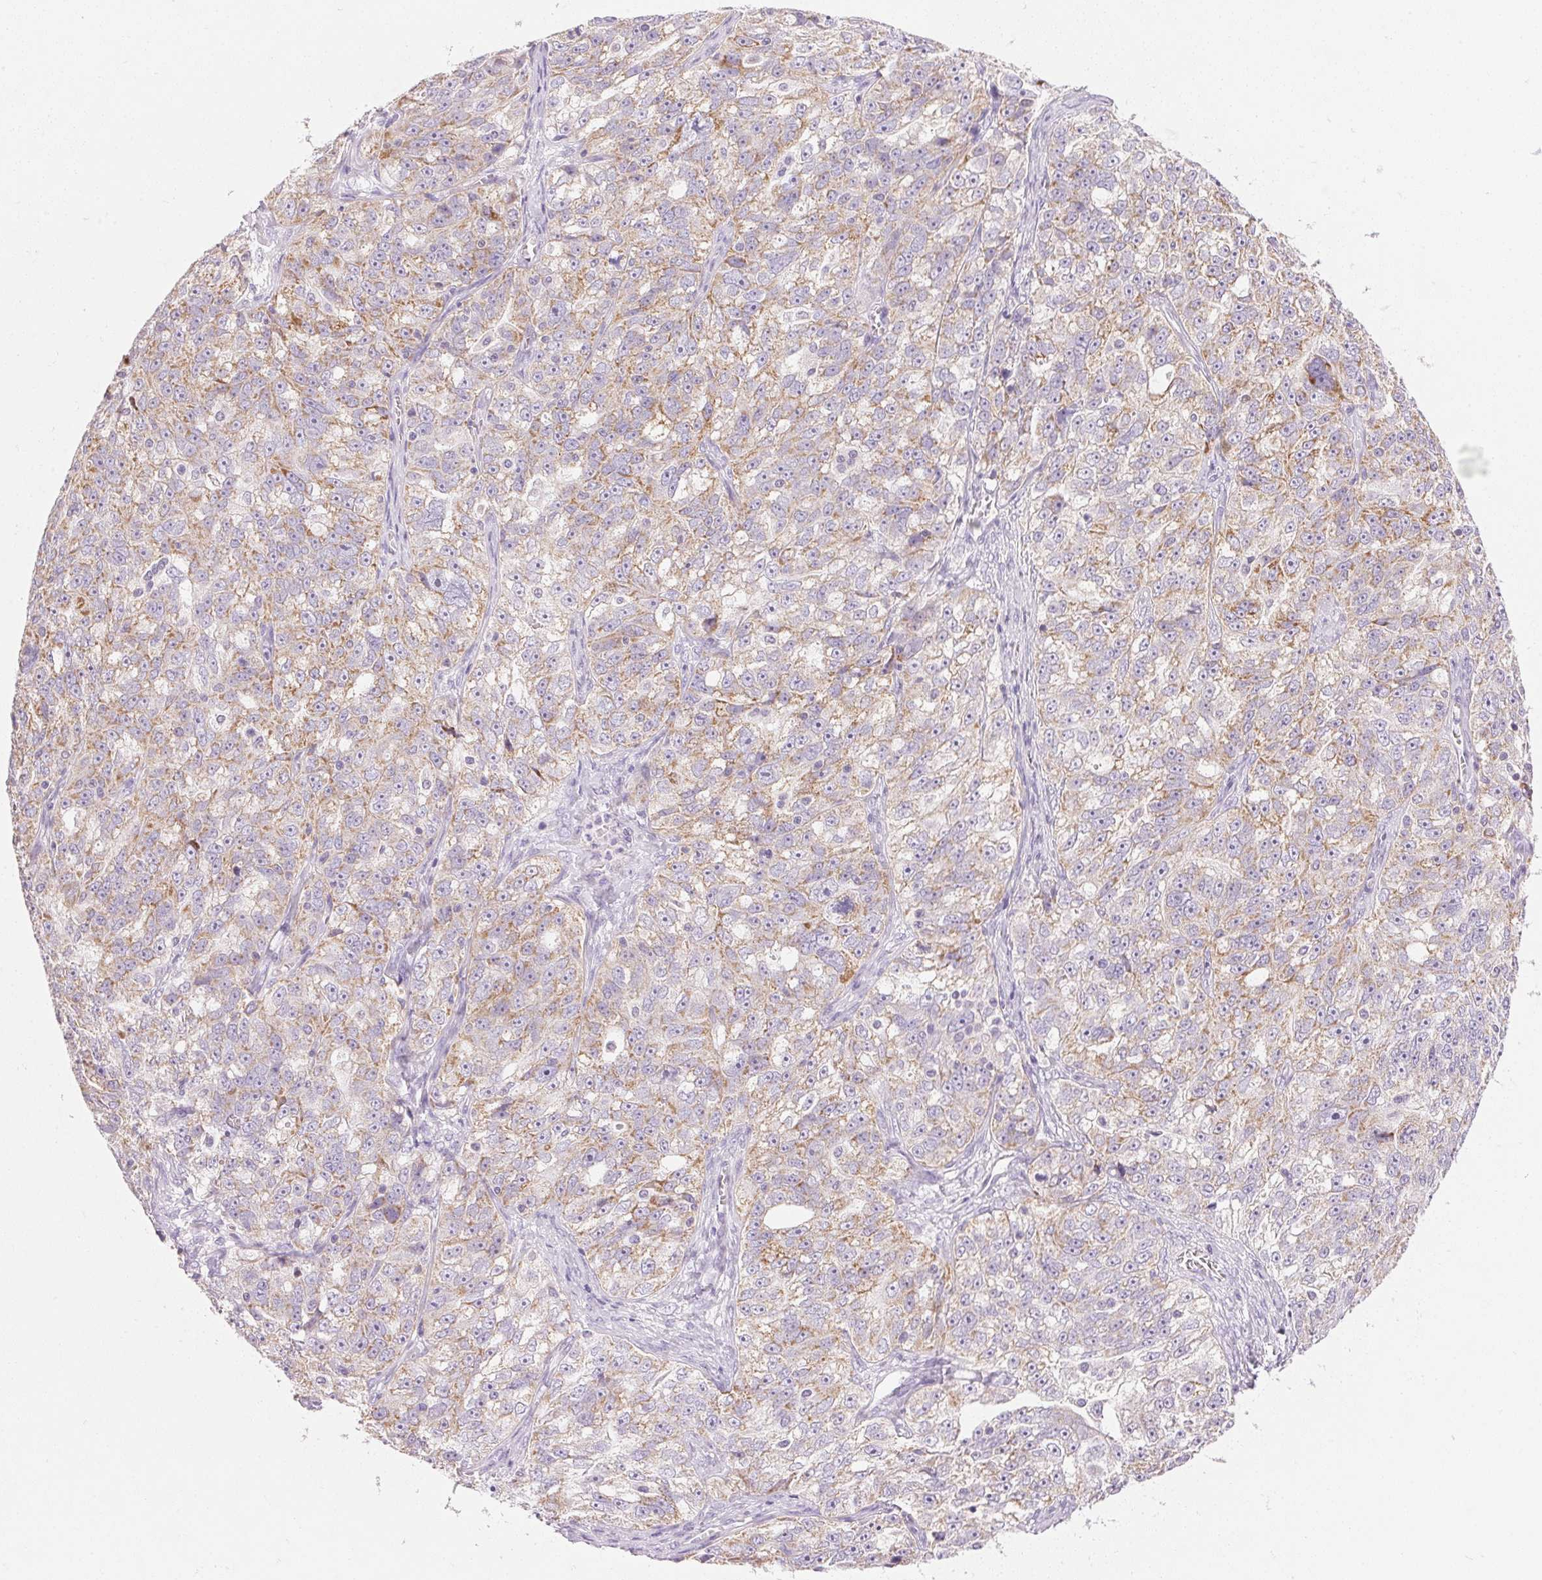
{"staining": {"intensity": "weak", "quantity": "25%-75%", "location": "cytoplasmic/membranous"}, "tissue": "ovarian cancer", "cell_type": "Tumor cells", "image_type": "cancer", "snomed": [{"axis": "morphology", "description": "Cystadenocarcinoma, serous, NOS"}, {"axis": "topography", "description": "Ovary"}], "caption": "Immunohistochemical staining of ovarian serous cystadenocarcinoma reveals weak cytoplasmic/membranous protein positivity in about 25%-75% of tumor cells.", "gene": "CYP11B1", "patient": {"sex": "female", "age": 51}}